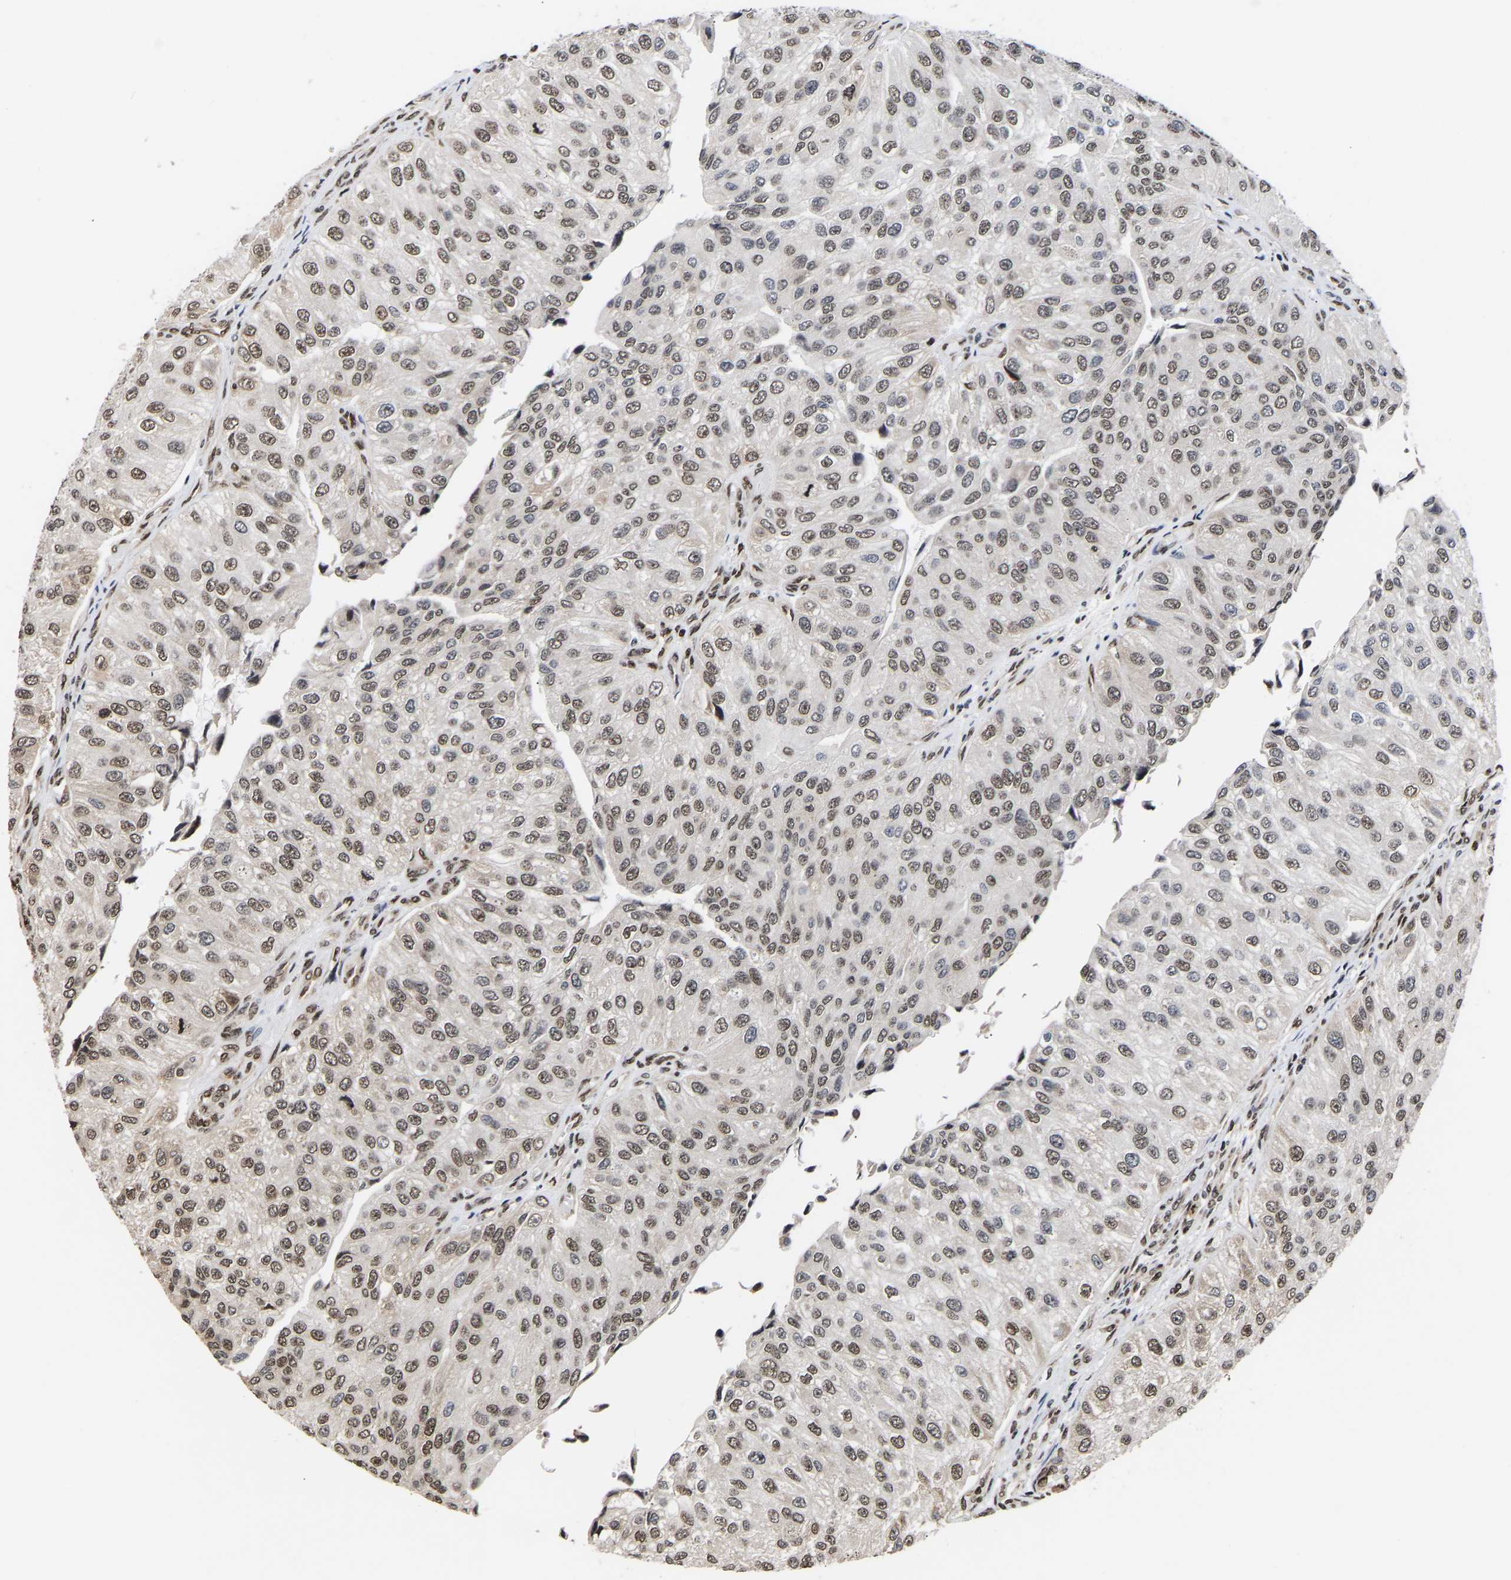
{"staining": {"intensity": "moderate", "quantity": ">75%", "location": "nuclear"}, "tissue": "urothelial cancer", "cell_type": "Tumor cells", "image_type": "cancer", "snomed": [{"axis": "morphology", "description": "Urothelial carcinoma, High grade"}, {"axis": "topography", "description": "Kidney"}, {"axis": "topography", "description": "Urinary bladder"}], "caption": "High-grade urothelial carcinoma stained with immunohistochemistry shows moderate nuclear positivity in approximately >75% of tumor cells.", "gene": "PSIP1", "patient": {"sex": "male", "age": 77}}